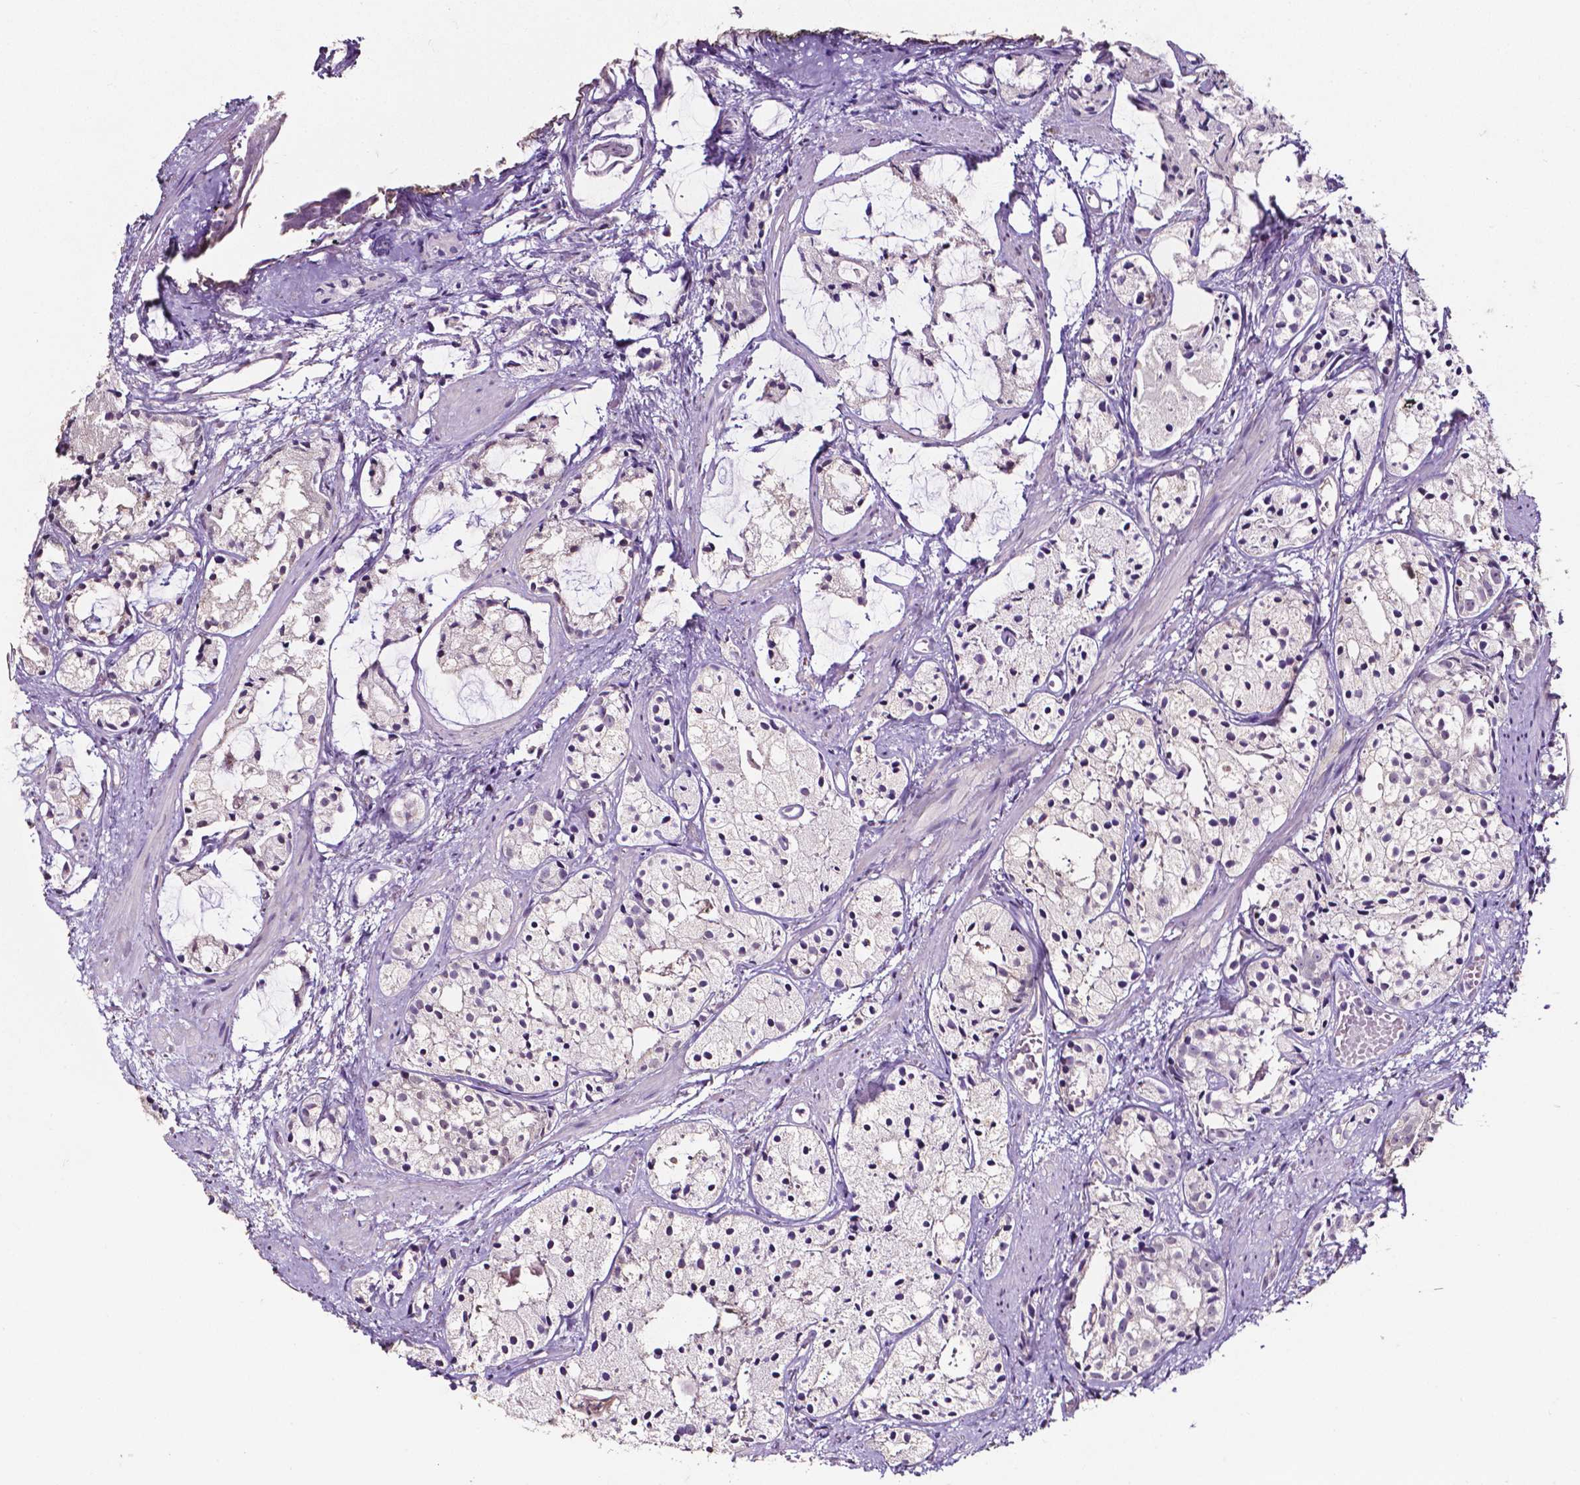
{"staining": {"intensity": "negative", "quantity": "none", "location": "none"}, "tissue": "prostate cancer", "cell_type": "Tumor cells", "image_type": "cancer", "snomed": [{"axis": "morphology", "description": "Adenocarcinoma, High grade"}, {"axis": "topography", "description": "Prostate"}], "caption": "Protein analysis of prostate adenocarcinoma (high-grade) demonstrates no significant staining in tumor cells.", "gene": "PSAT1", "patient": {"sex": "male", "age": 85}}